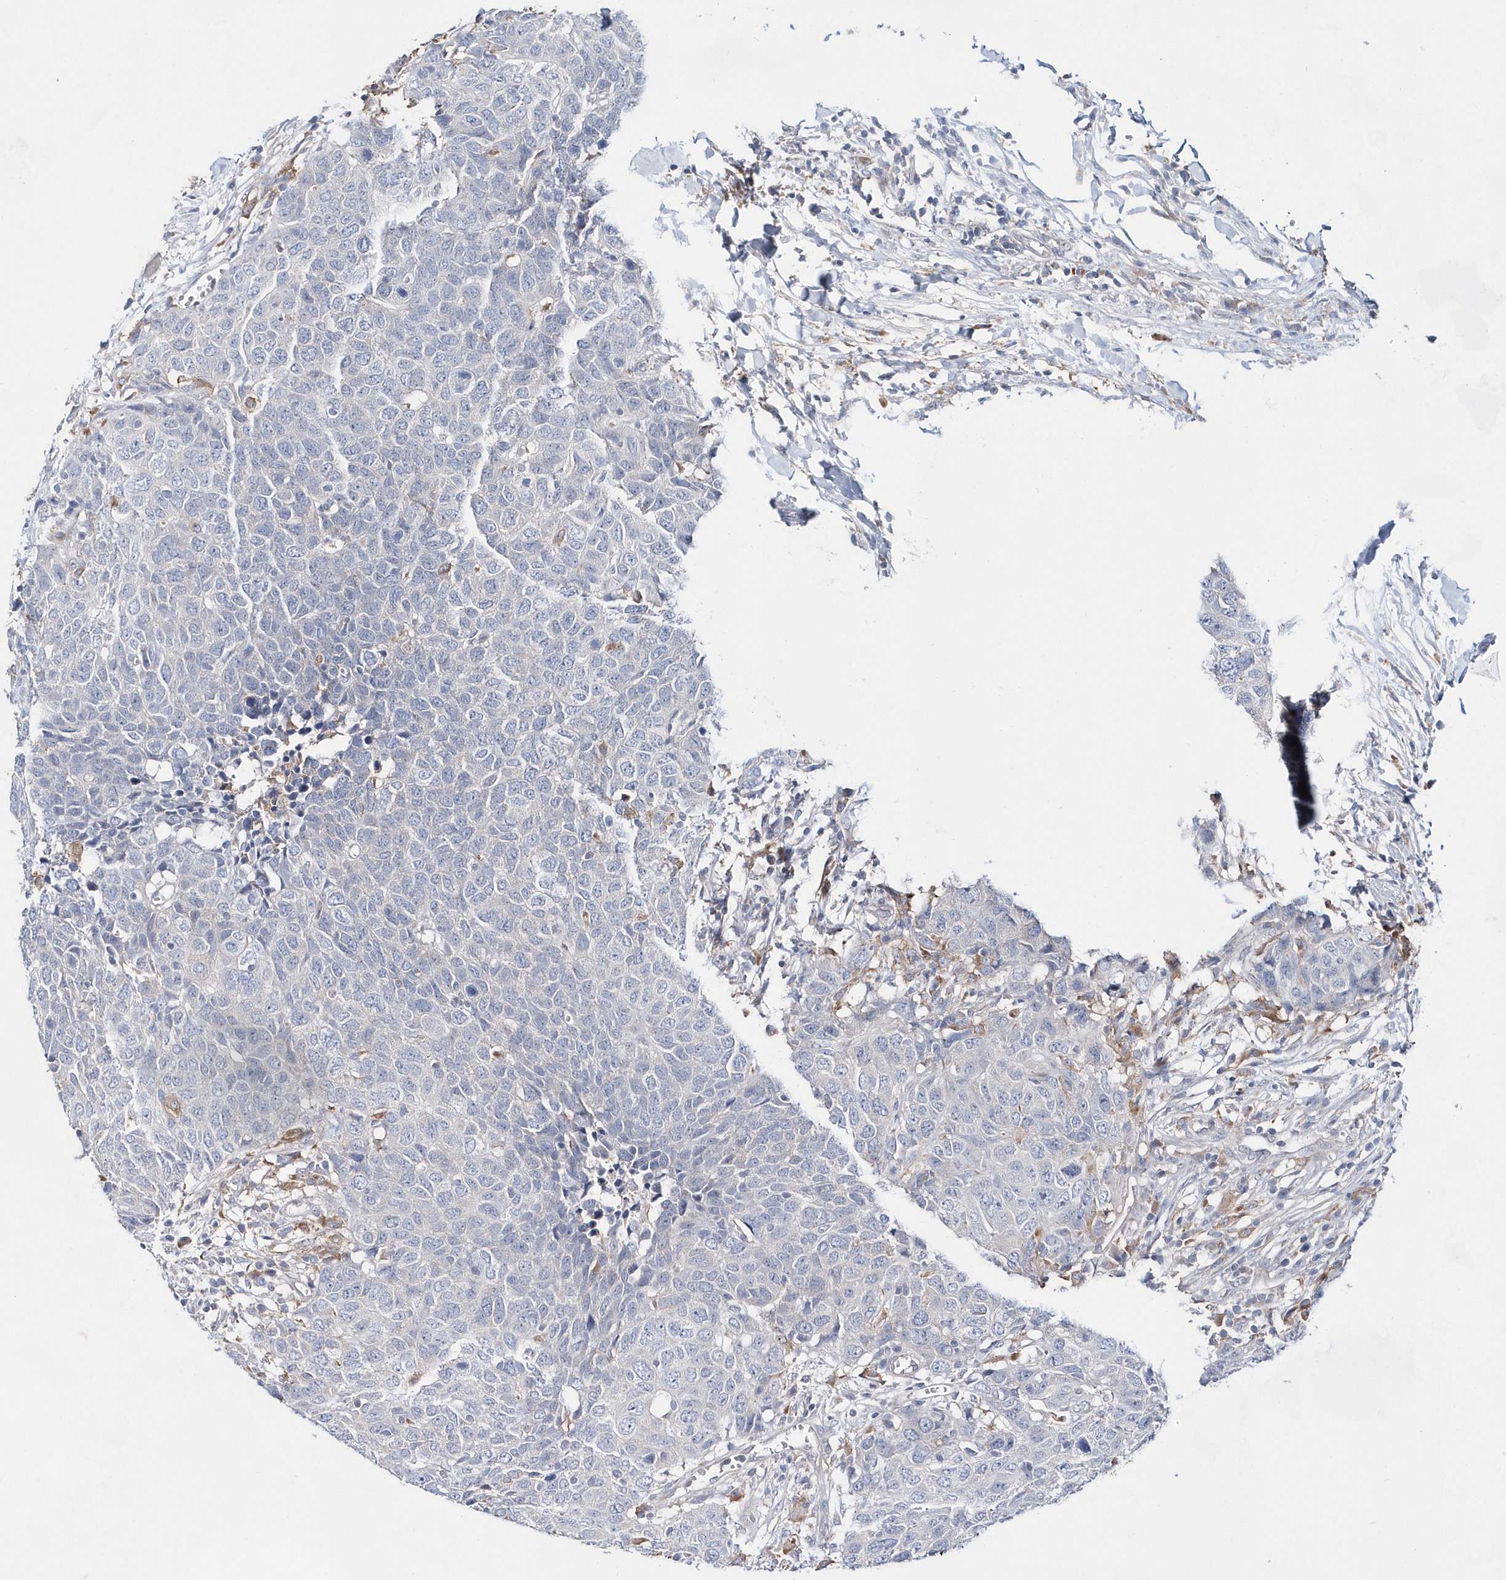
{"staining": {"intensity": "negative", "quantity": "none", "location": "none"}, "tissue": "head and neck cancer", "cell_type": "Tumor cells", "image_type": "cancer", "snomed": [{"axis": "morphology", "description": "Squamous cell carcinoma, NOS"}, {"axis": "topography", "description": "Head-Neck"}], "caption": "DAB (3,3'-diaminobenzidine) immunohistochemical staining of squamous cell carcinoma (head and neck) demonstrates no significant expression in tumor cells.", "gene": "BDH2", "patient": {"sex": "male", "age": 66}}